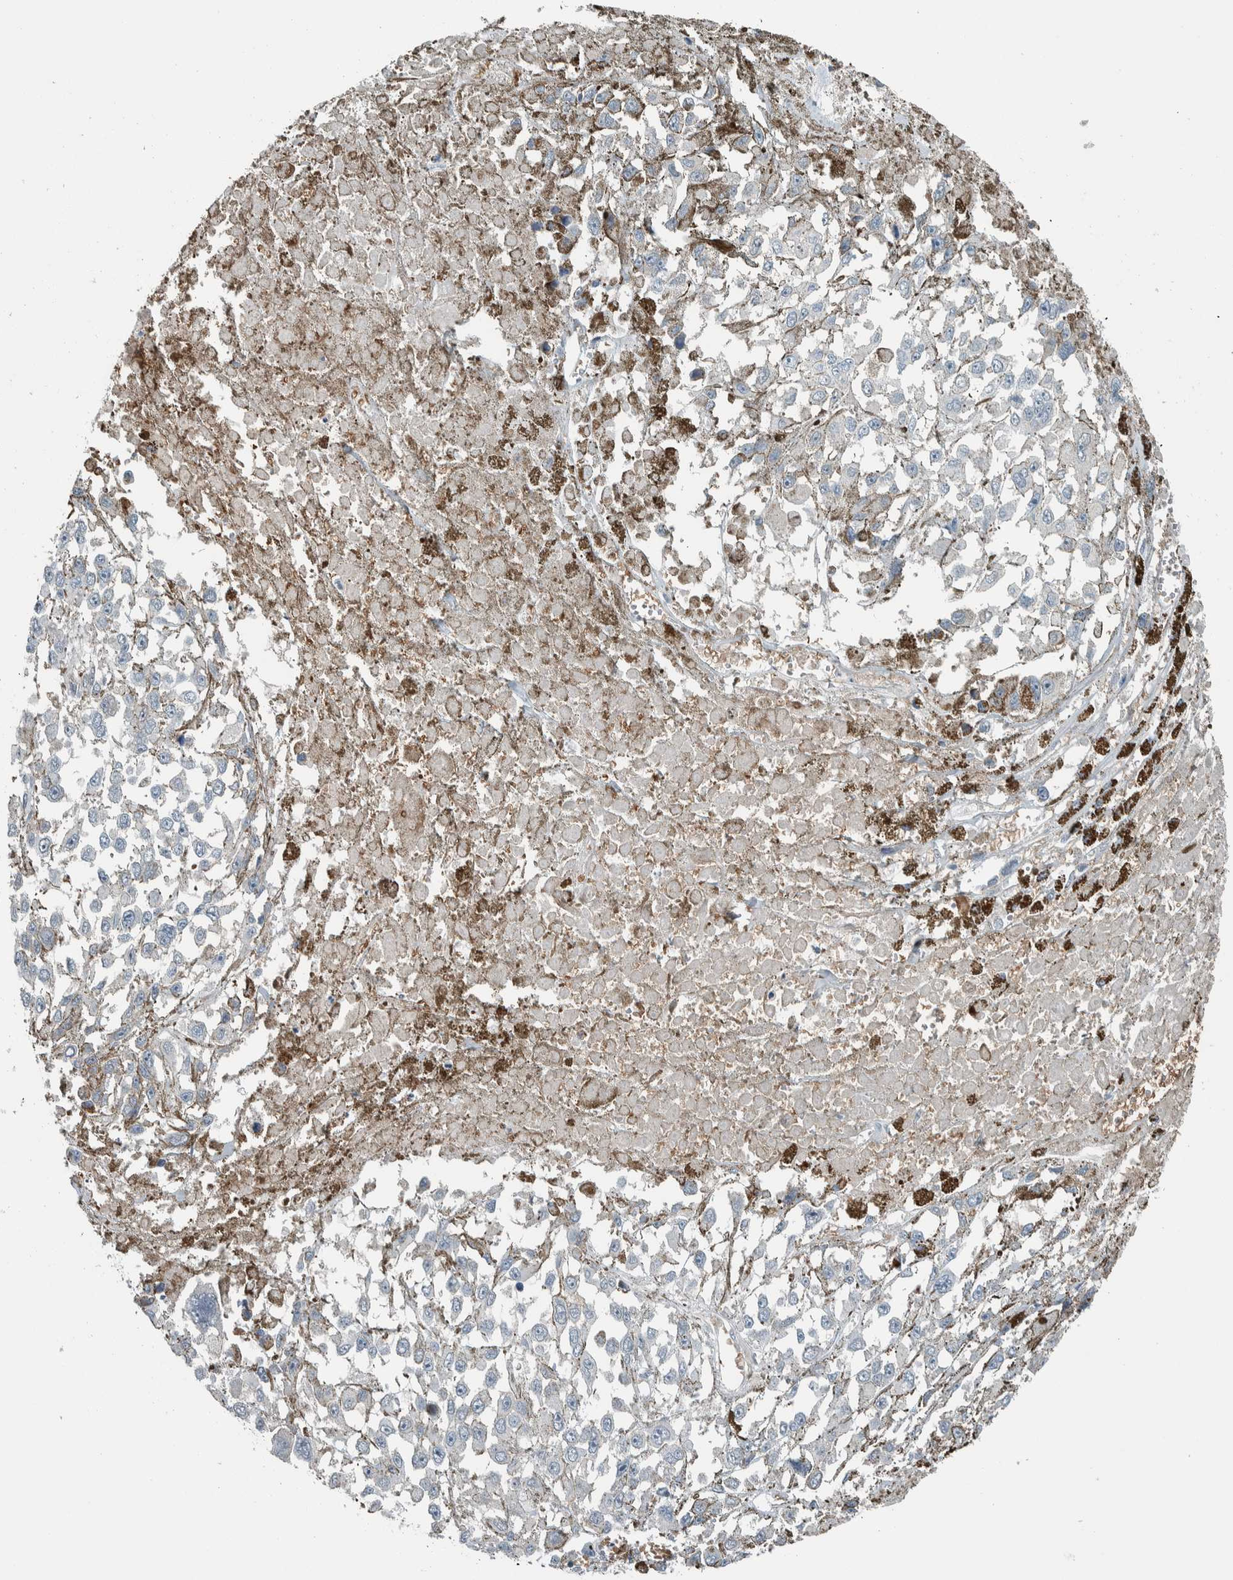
{"staining": {"intensity": "negative", "quantity": "none", "location": "none"}, "tissue": "melanoma", "cell_type": "Tumor cells", "image_type": "cancer", "snomed": [{"axis": "morphology", "description": "Malignant melanoma, Metastatic site"}, {"axis": "topography", "description": "Lymph node"}], "caption": "High magnification brightfield microscopy of malignant melanoma (metastatic site) stained with DAB (3,3'-diaminobenzidine) (brown) and counterstained with hematoxylin (blue): tumor cells show no significant staining. (Brightfield microscopy of DAB (3,3'-diaminobenzidine) immunohistochemistry at high magnification).", "gene": "ALAD", "patient": {"sex": "male", "age": 59}}